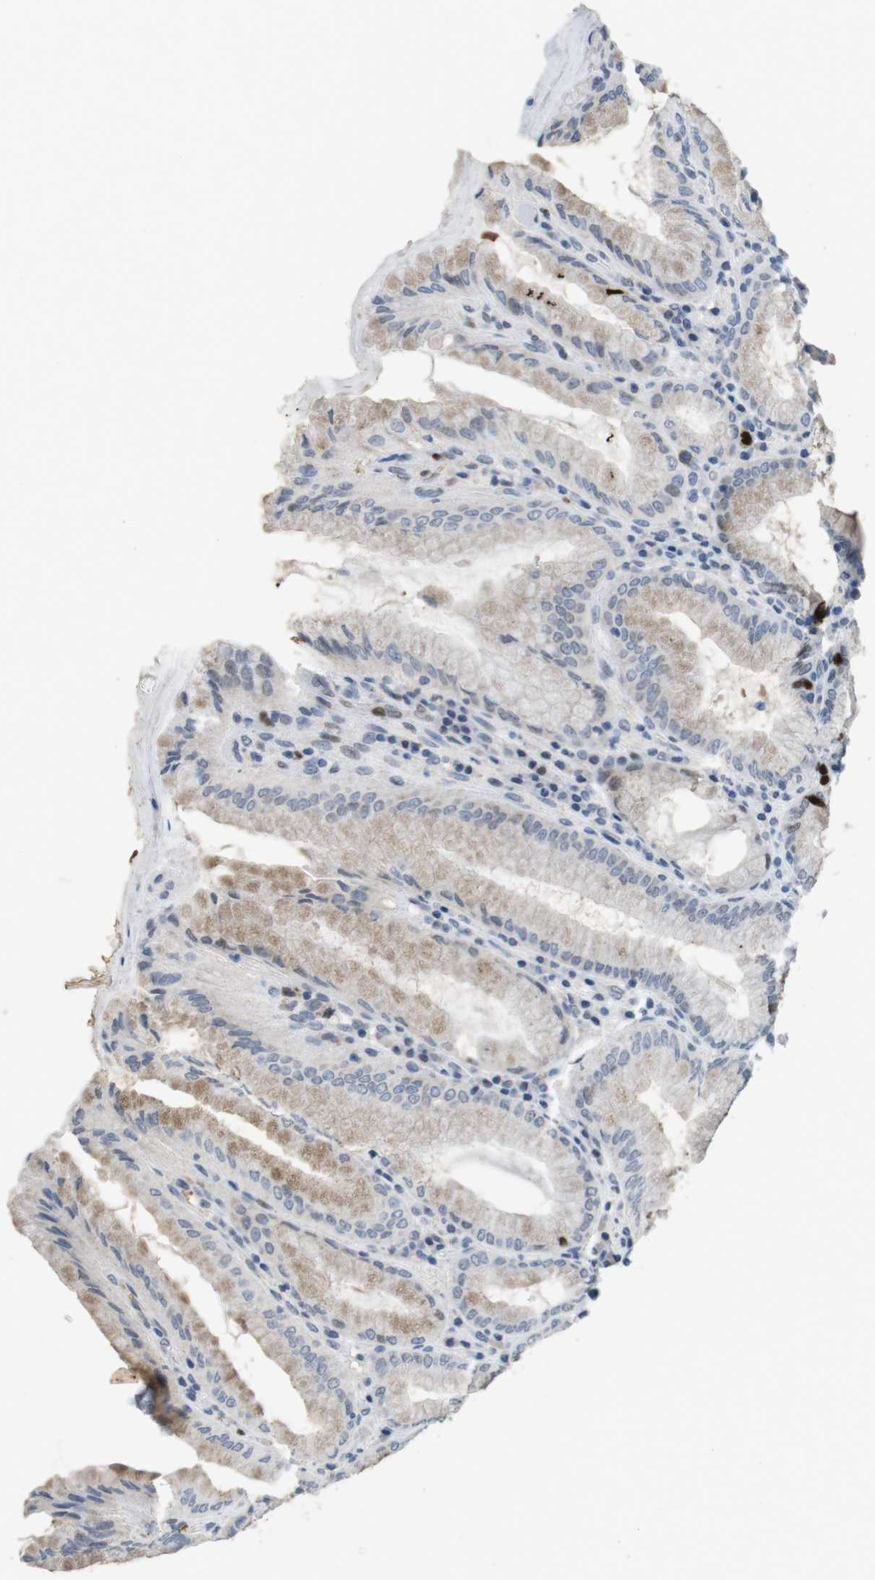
{"staining": {"intensity": "weak", "quantity": ">75%", "location": "cytoplasmic/membranous"}, "tissue": "stomach", "cell_type": "Glandular cells", "image_type": "normal", "snomed": [{"axis": "morphology", "description": "Normal tissue, NOS"}, {"axis": "topography", "description": "Stomach, lower"}], "caption": "Glandular cells display weak cytoplasmic/membranous expression in approximately >75% of cells in benign stomach. The protein of interest is shown in brown color, while the nuclei are stained blue.", "gene": "KPNA2", "patient": {"sex": "female", "age": 76}}